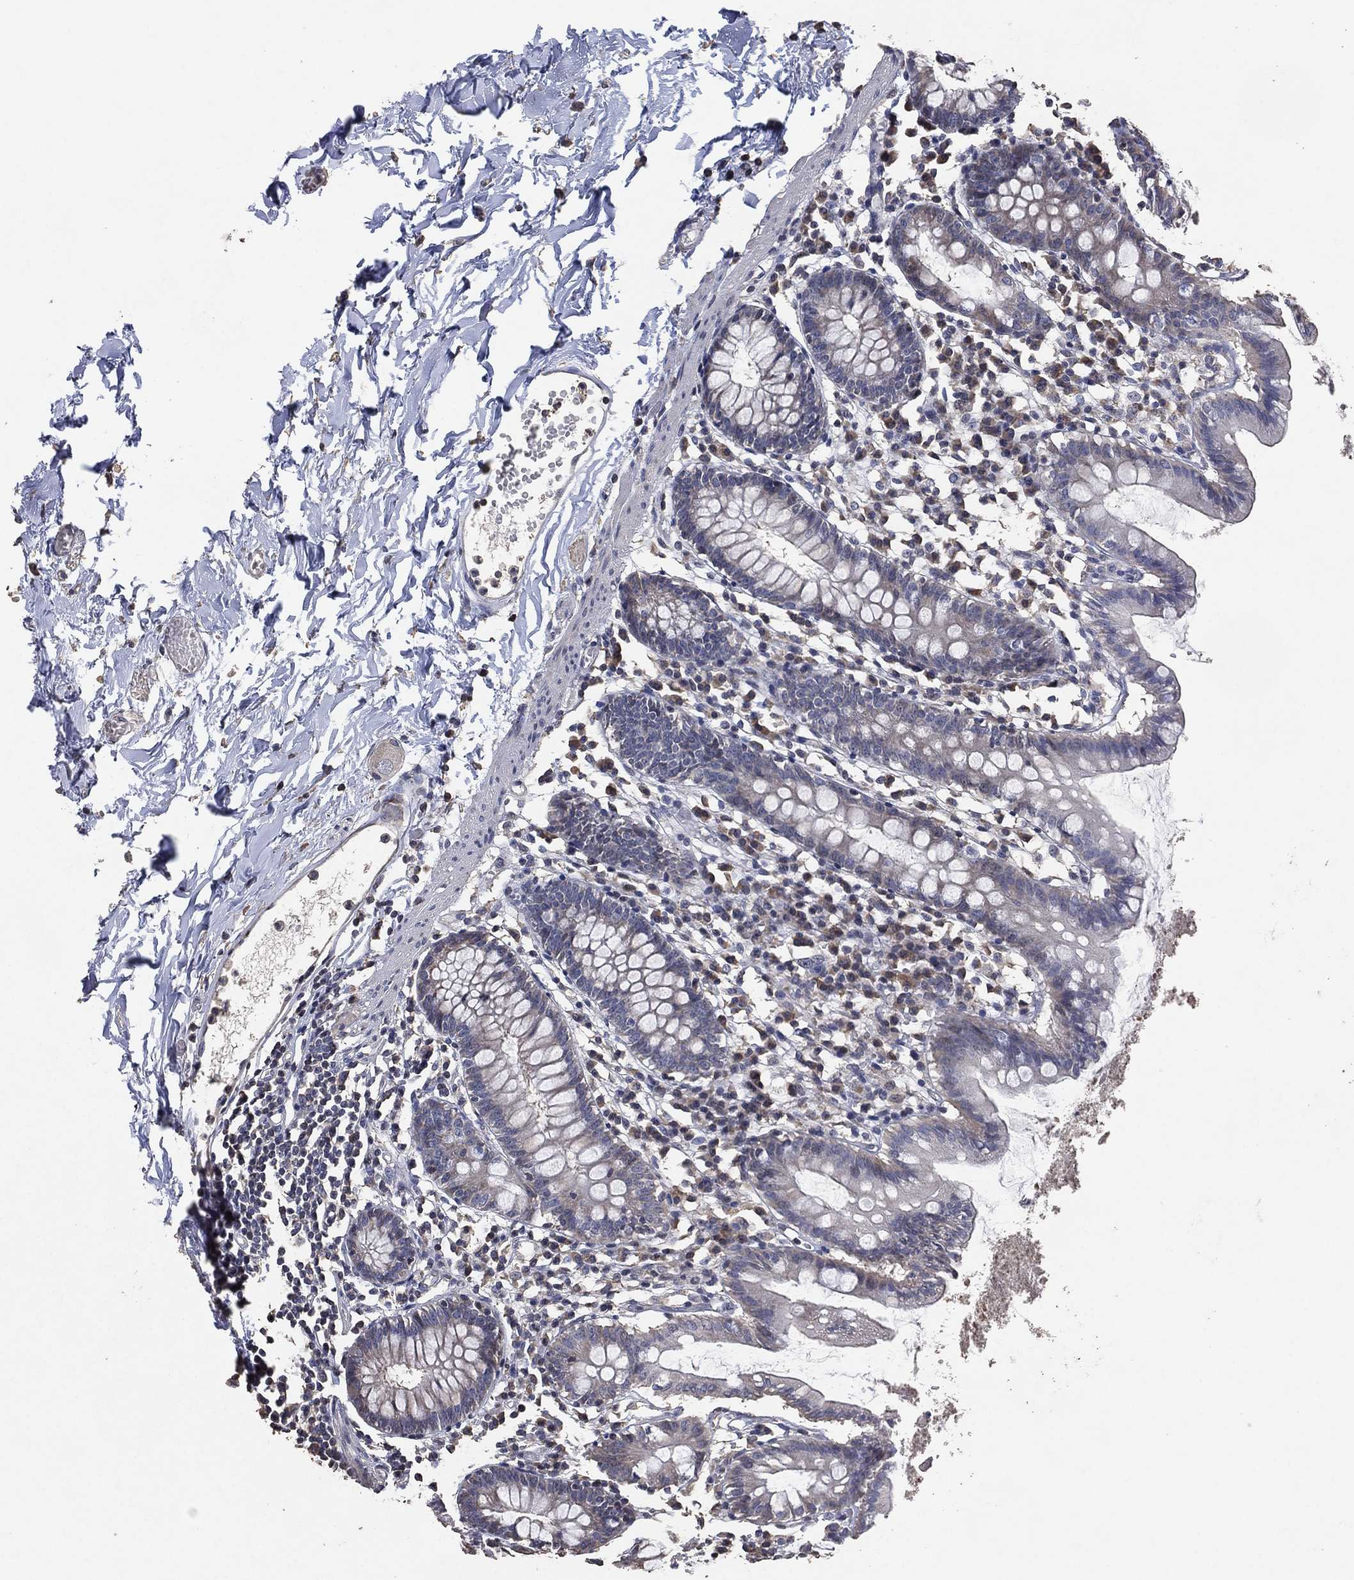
{"staining": {"intensity": "negative", "quantity": "none", "location": "none"}, "tissue": "small intestine", "cell_type": "Glandular cells", "image_type": "normal", "snomed": [{"axis": "morphology", "description": "Normal tissue, NOS"}, {"axis": "topography", "description": "Small intestine"}], "caption": "Immunohistochemistry (IHC) micrograph of benign human small intestine stained for a protein (brown), which displays no expression in glandular cells.", "gene": "ADPRHL1", "patient": {"sex": "female", "age": 90}}